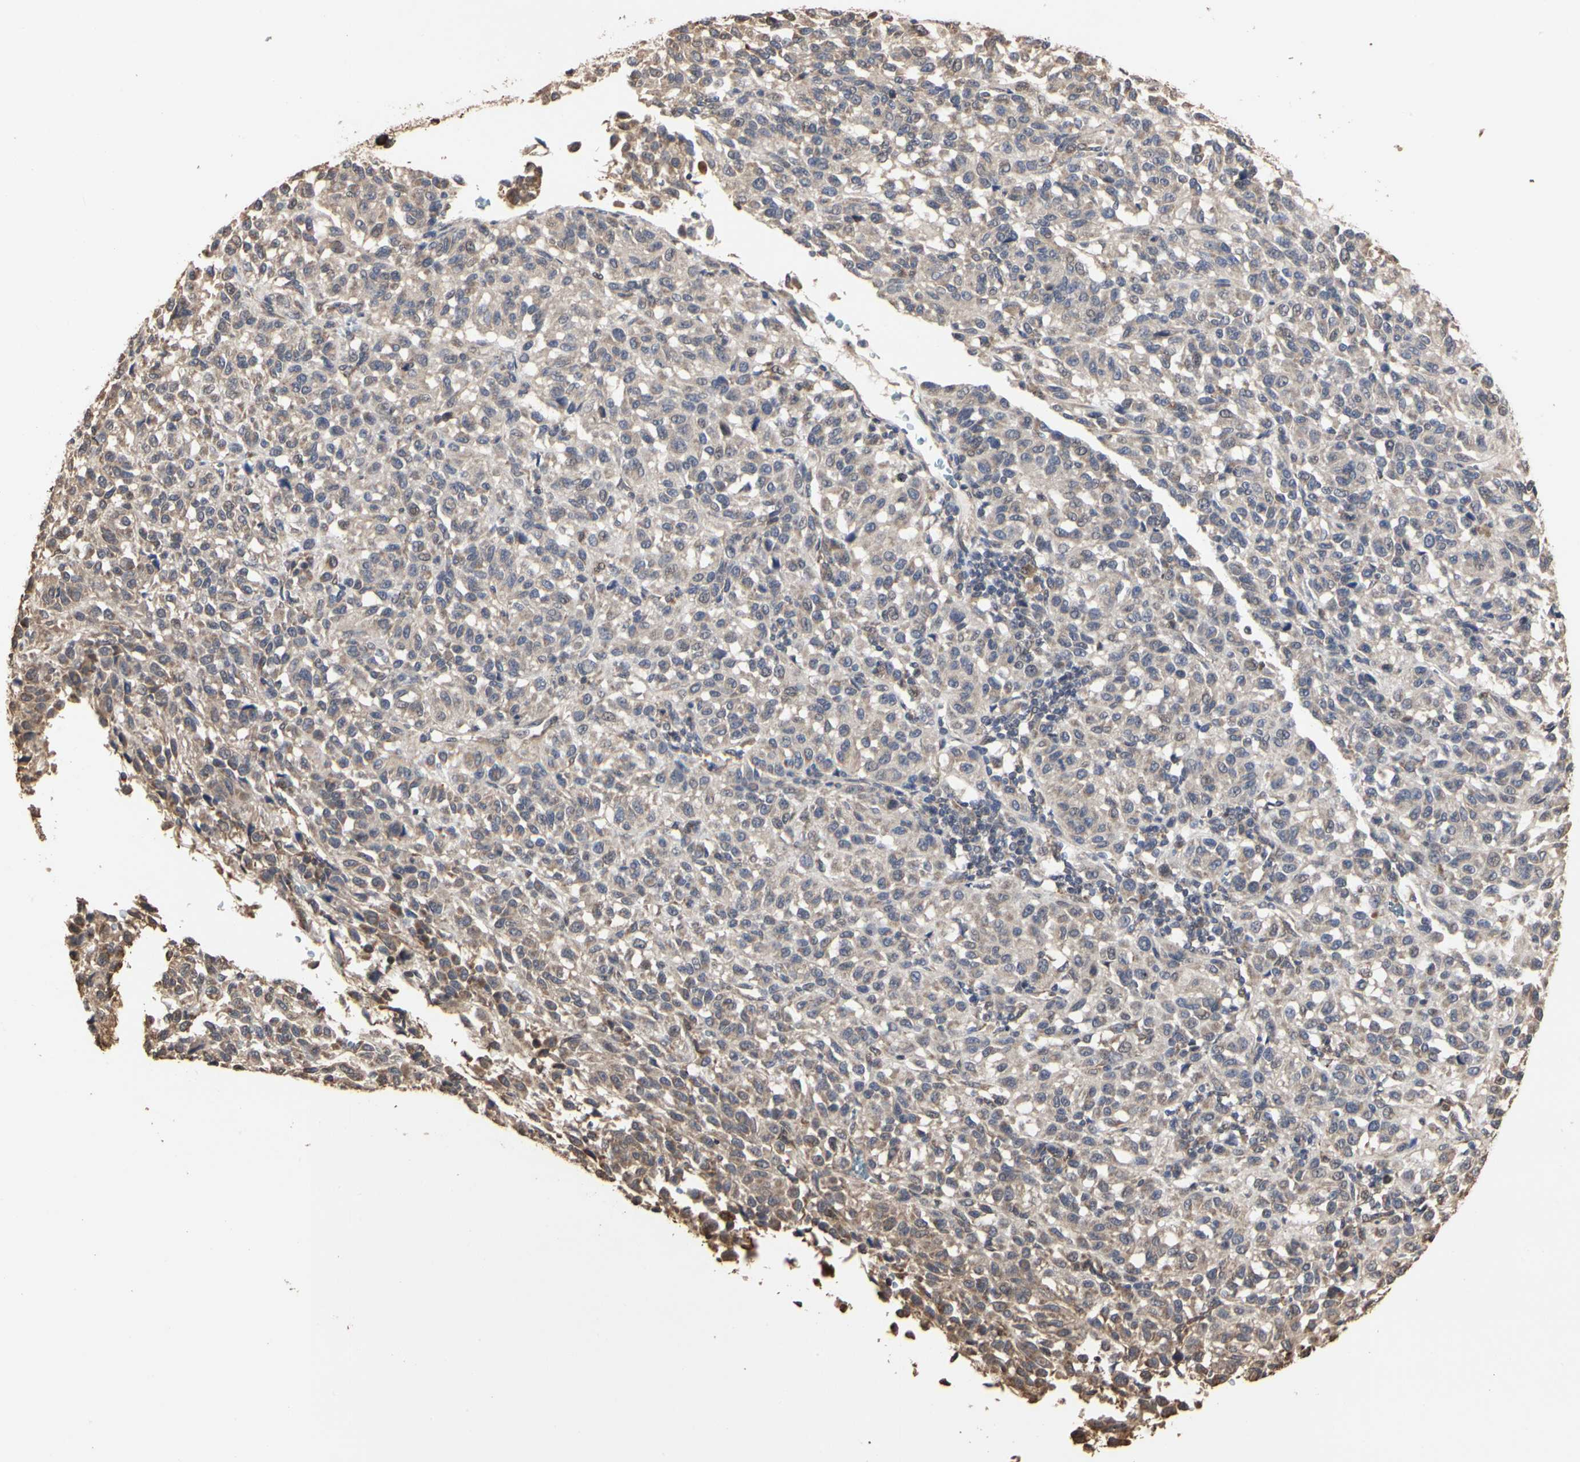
{"staining": {"intensity": "weak", "quantity": ">75%", "location": "cytoplasmic/membranous"}, "tissue": "melanoma", "cell_type": "Tumor cells", "image_type": "cancer", "snomed": [{"axis": "morphology", "description": "Malignant melanoma, Metastatic site"}, {"axis": "topography", "description": "Lung"}], "caption": "Immunohistochemistry (DAB (3,3'-diaminobenzidine)) staining of human melanoma exhibits weak cytoplasmic/membranous protein positivity in approximately >75% of tumor cells.", "gene": "TAOK1", "patient": {"sex": "male", "age": 64}}